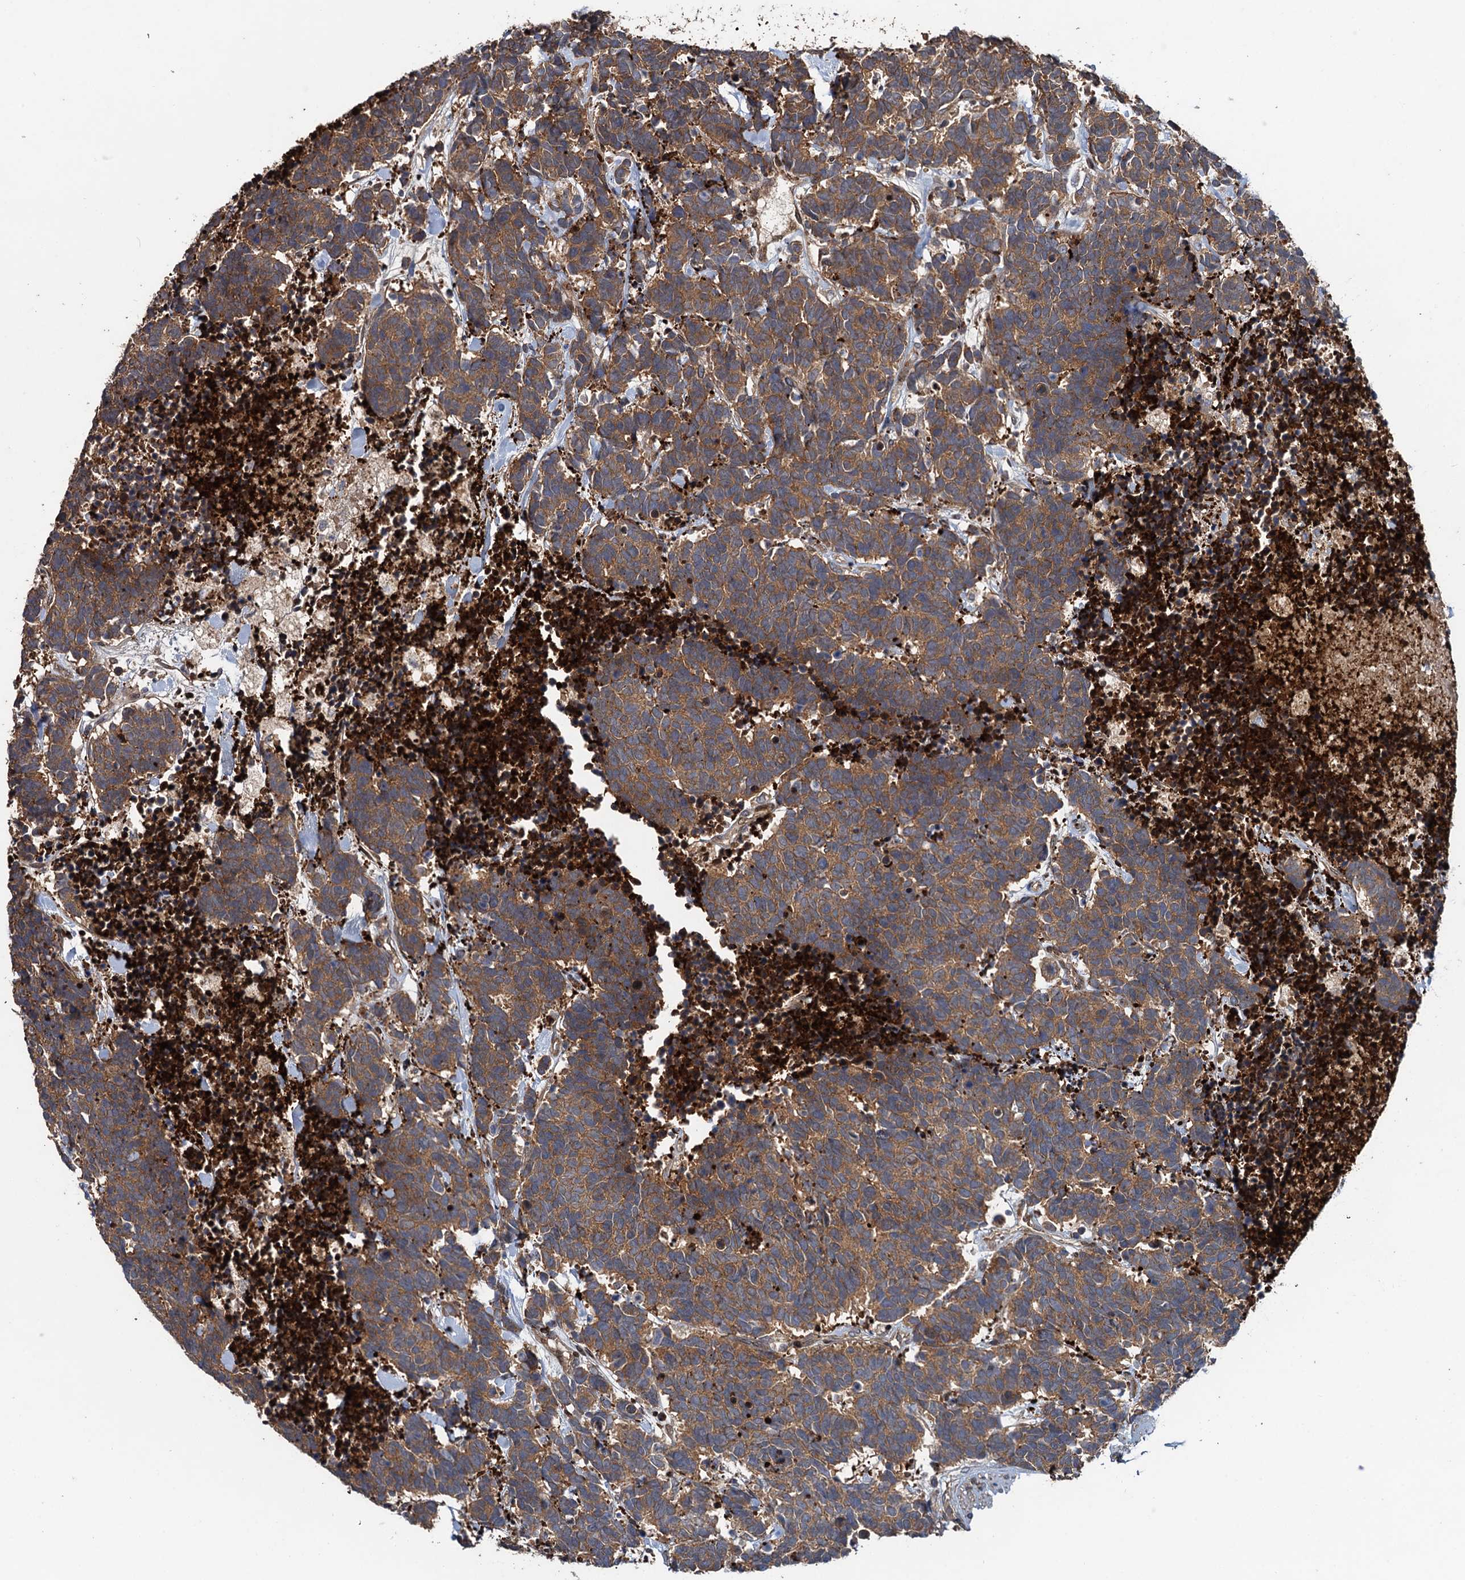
{"staining": {"intensity": "moderate", "quantity": ">75%", "location": "cytoplasmic/membranous"}, "tissue": "carcinoid", "cell_type": "Tumor cells", "image_type": "cancer", "snomed": [{"axis": "morphology", "description": "Carcinoma, NOS"}, {"axis": "morphology", "description": "Carcinoid, malignant, NOS"}, {"axis": "topography", "description": "Prostate"}], "caption": "Immunohistochemical staining of human carcinoid demonstrates medium levels of moderate cytoplasmic/membranous protein positivity in approximately >75% of tumor cells.", "gene": "RHOBTB1", "patient": {"sex": "male", "age": 57}}